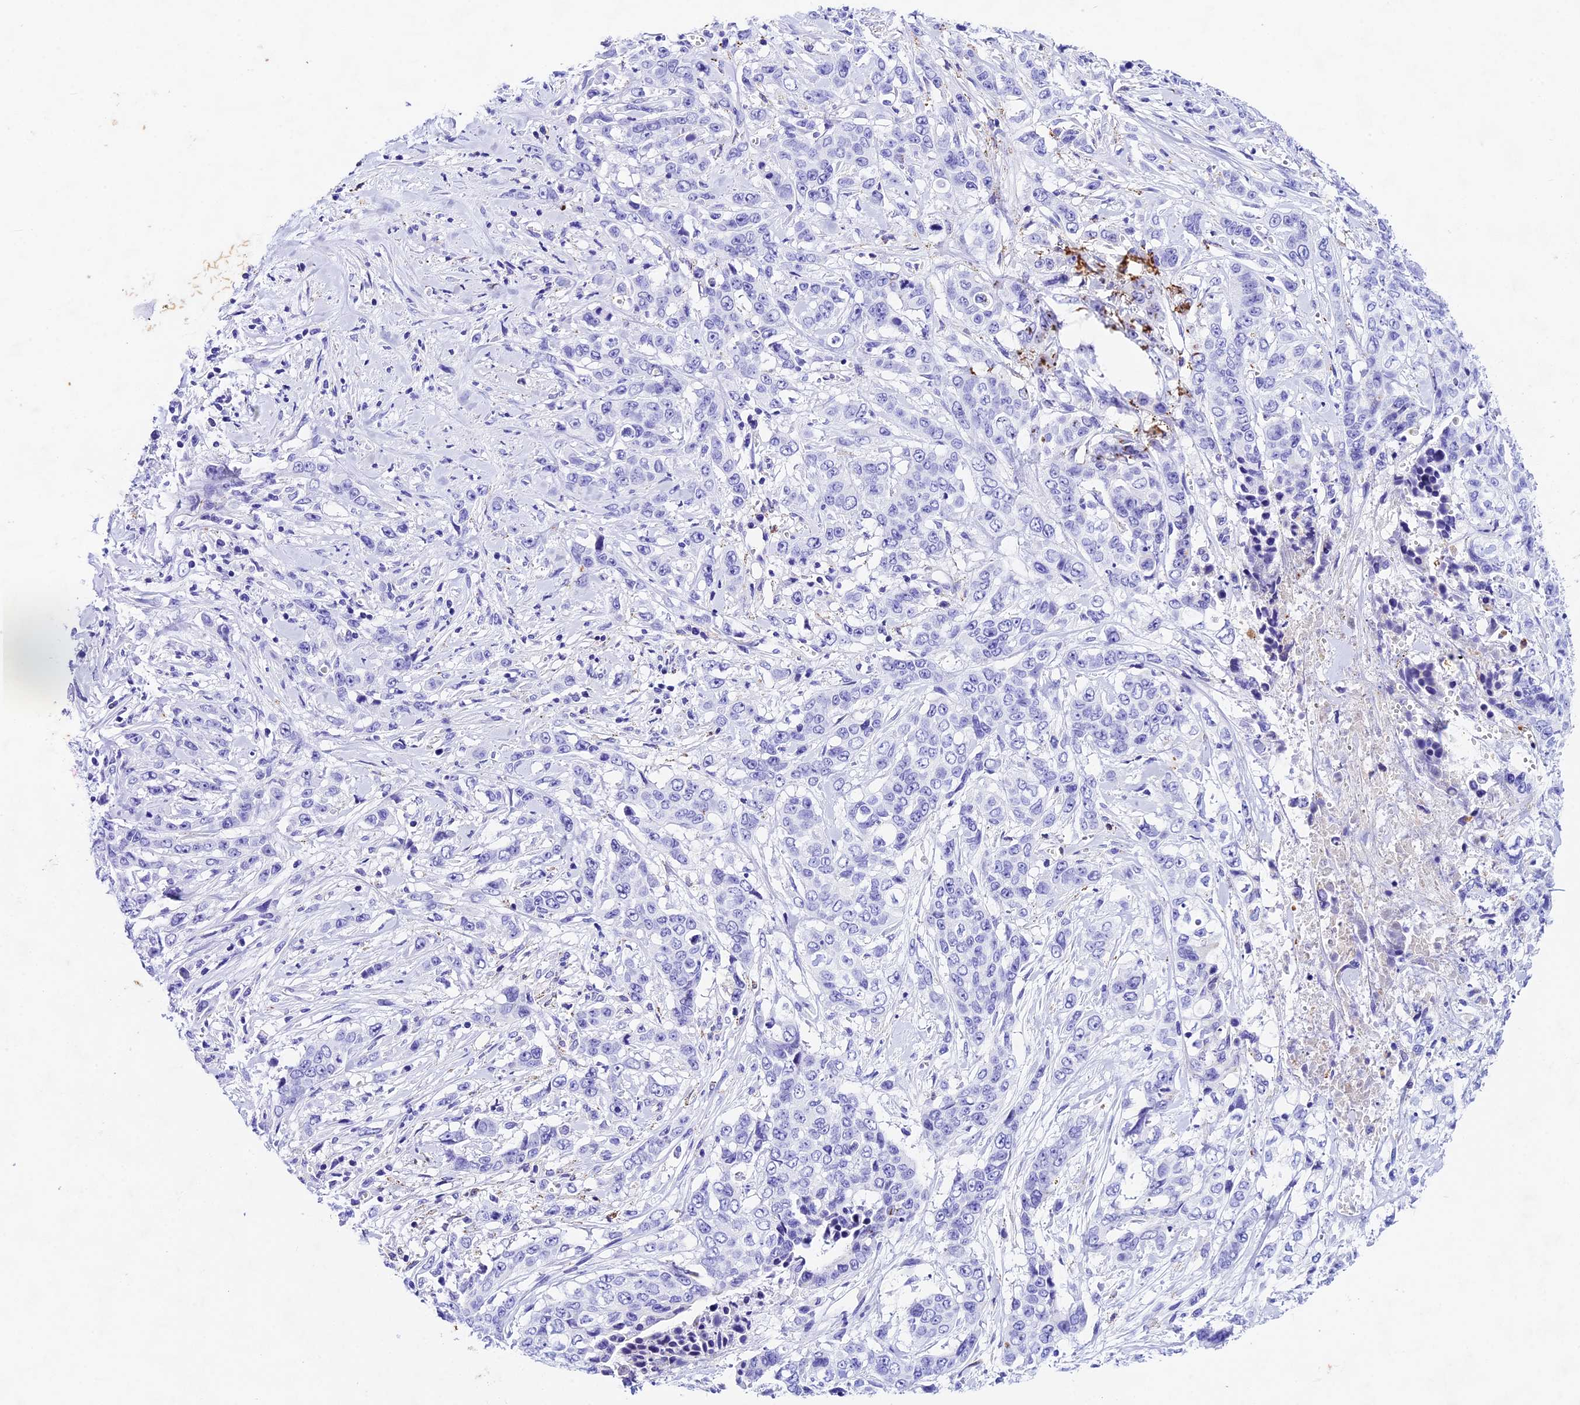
{"staining": {"intensity": "negative", "quantity": "none", "location": "none"}, "tissue": "stomach cancer", "cell_type": "Tumor cells", "image_type": "cancer", "snomed": [{"axis": "morphology", "description": "Adenocarcinoma, NOS"}, {"axis": "topography", "description": "Stomach, upper"}], "caption": "This photomicrograph is of stomach adenocarcinoma stained with IHC to label a protein in brown with the nuclei are counter-stained blue. There is no expression in tumor cells.", "gene": "PSG11", "patient": {"sex": "male", "age": 62}}